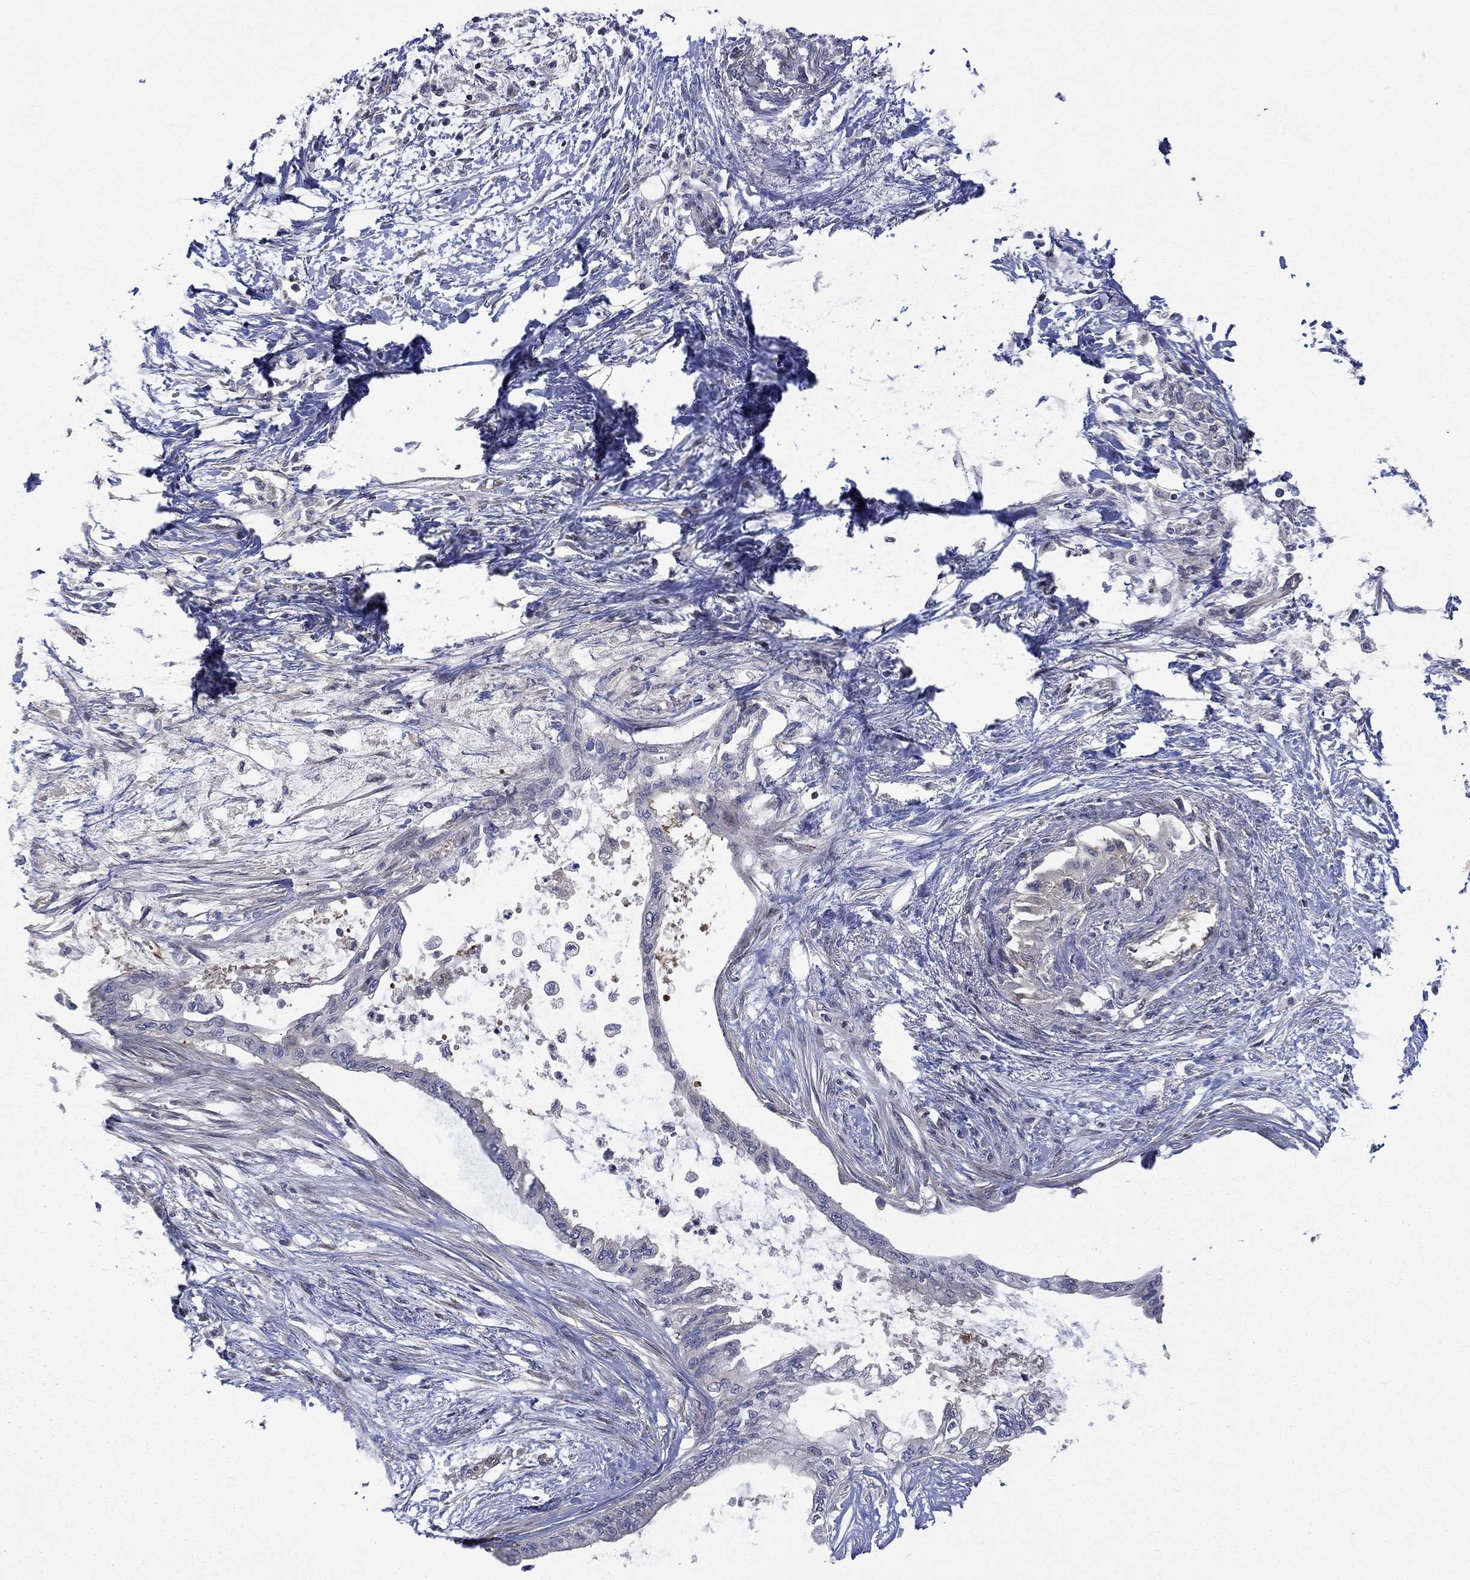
{"staining": {"intensity": "negative", "quantity": "none", "location": "none"}, "tissue": "pancreatic cancer", "cell_type": "Tumor cells", "image_type": "cancer", "snomed": [{"axis": "morphology", "description": "Normal tissue, NOS"}, {"axis": "morphology", "description": "Adenocarcinoma, NOS"}, {"axis": "topography", "description": "Pancreas"}, {"axis": "topography", "description": "Duodenum"}], "caption": "The immunohistochemistry micrograph has no significant positivity in tumor cells of pancreatic adenocarcinoma tissue.", "gene": "PDZD2", "patient": {"sex": "female", "age": 60}}